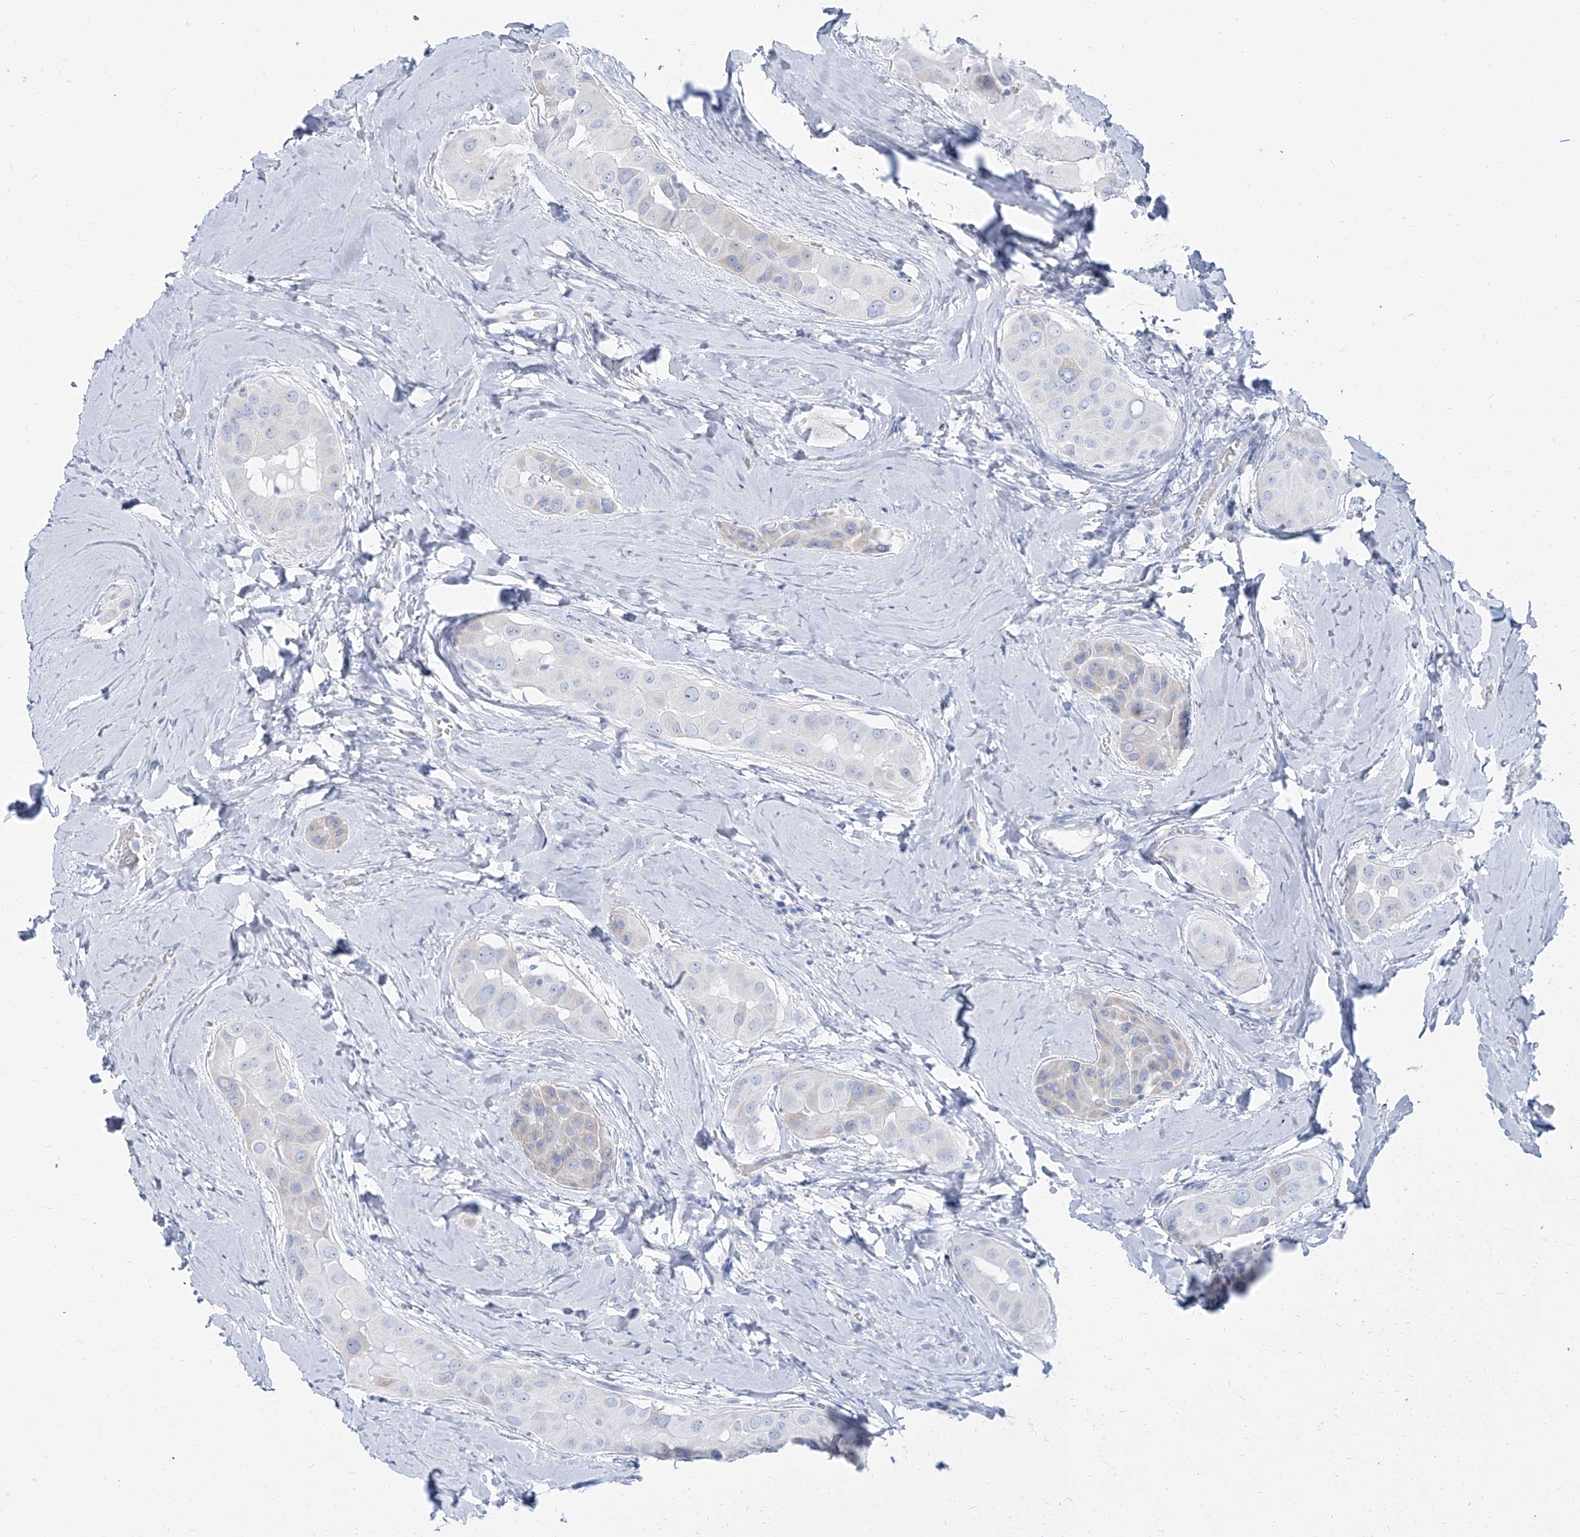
{"staining": {"intensity": "negative", "quantity": "none", "location": "none"}, "tissue": "thyroid cancer", "cell_type": "Tumor cells", "image_type": "cancer", "snomed": [{"axis": "morphology", "description": "Papillary adenocarcinoma, NOS"}, {"axis": "topography", "description": "Thyroid gland"}], "caption": "Human thyroid papillary adenocarcinoma stained for a protein using IHC exhibits no positivity in tumor cells.", "gene": "TXLNB", "patient": {"sex": "male", "age": 33}}